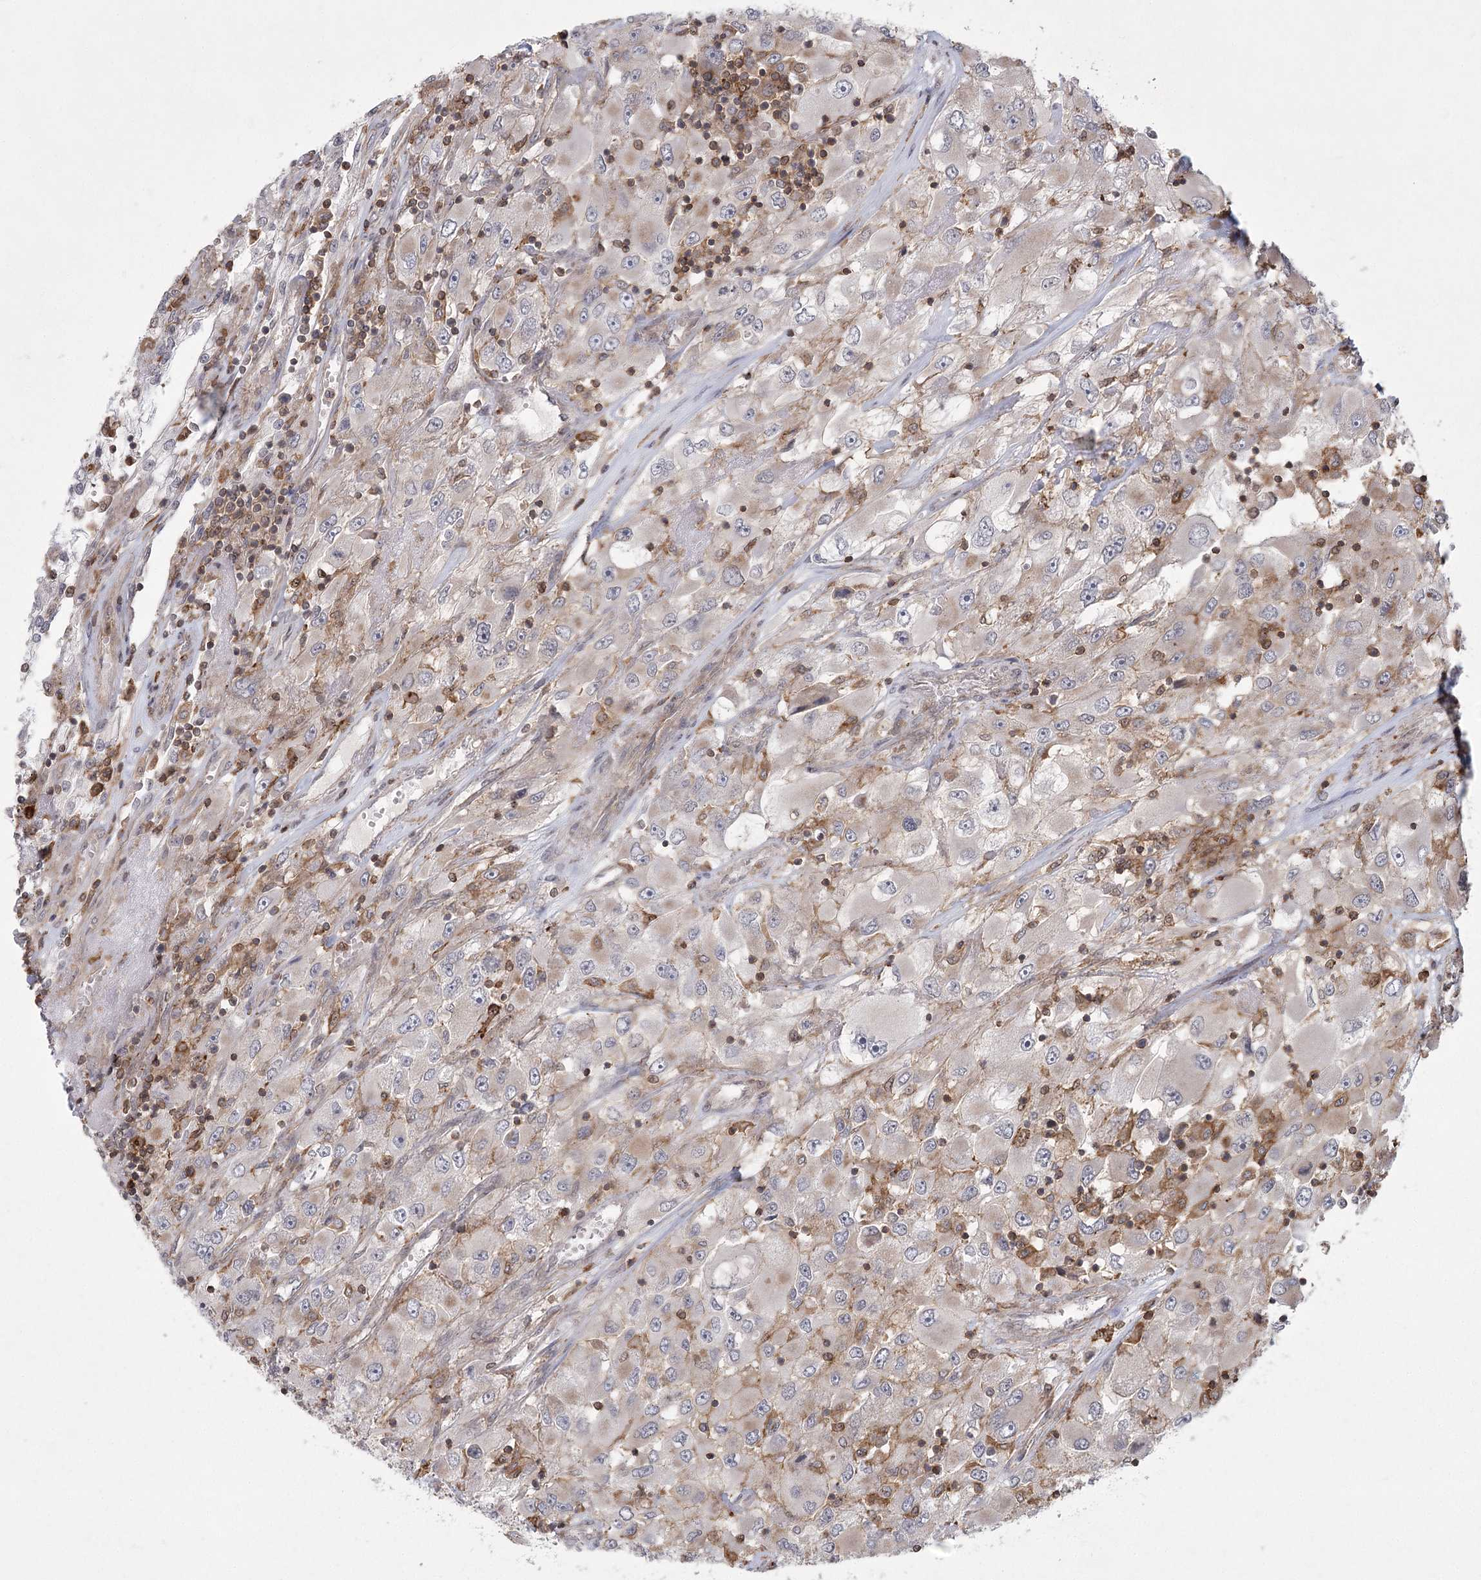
{"staining": {"intensity": "negative", "quantity": "none", "location": "none"}, "tissue": "renal cancer", "cell_type": "Tumor cells", "image_type": "cancer", "snomed": [{"axis": "morphology", "description": "Adenocarcinoma, NOS"}, {"axis": "topography", "description": "Kidney"}], "caption": "The IHC photomicrograph has no significant expression in tumor cells of adenocarcinoma (renal) tissue.", "gene": "MEPE", "patient": {"sex": "female", "age": 52}}